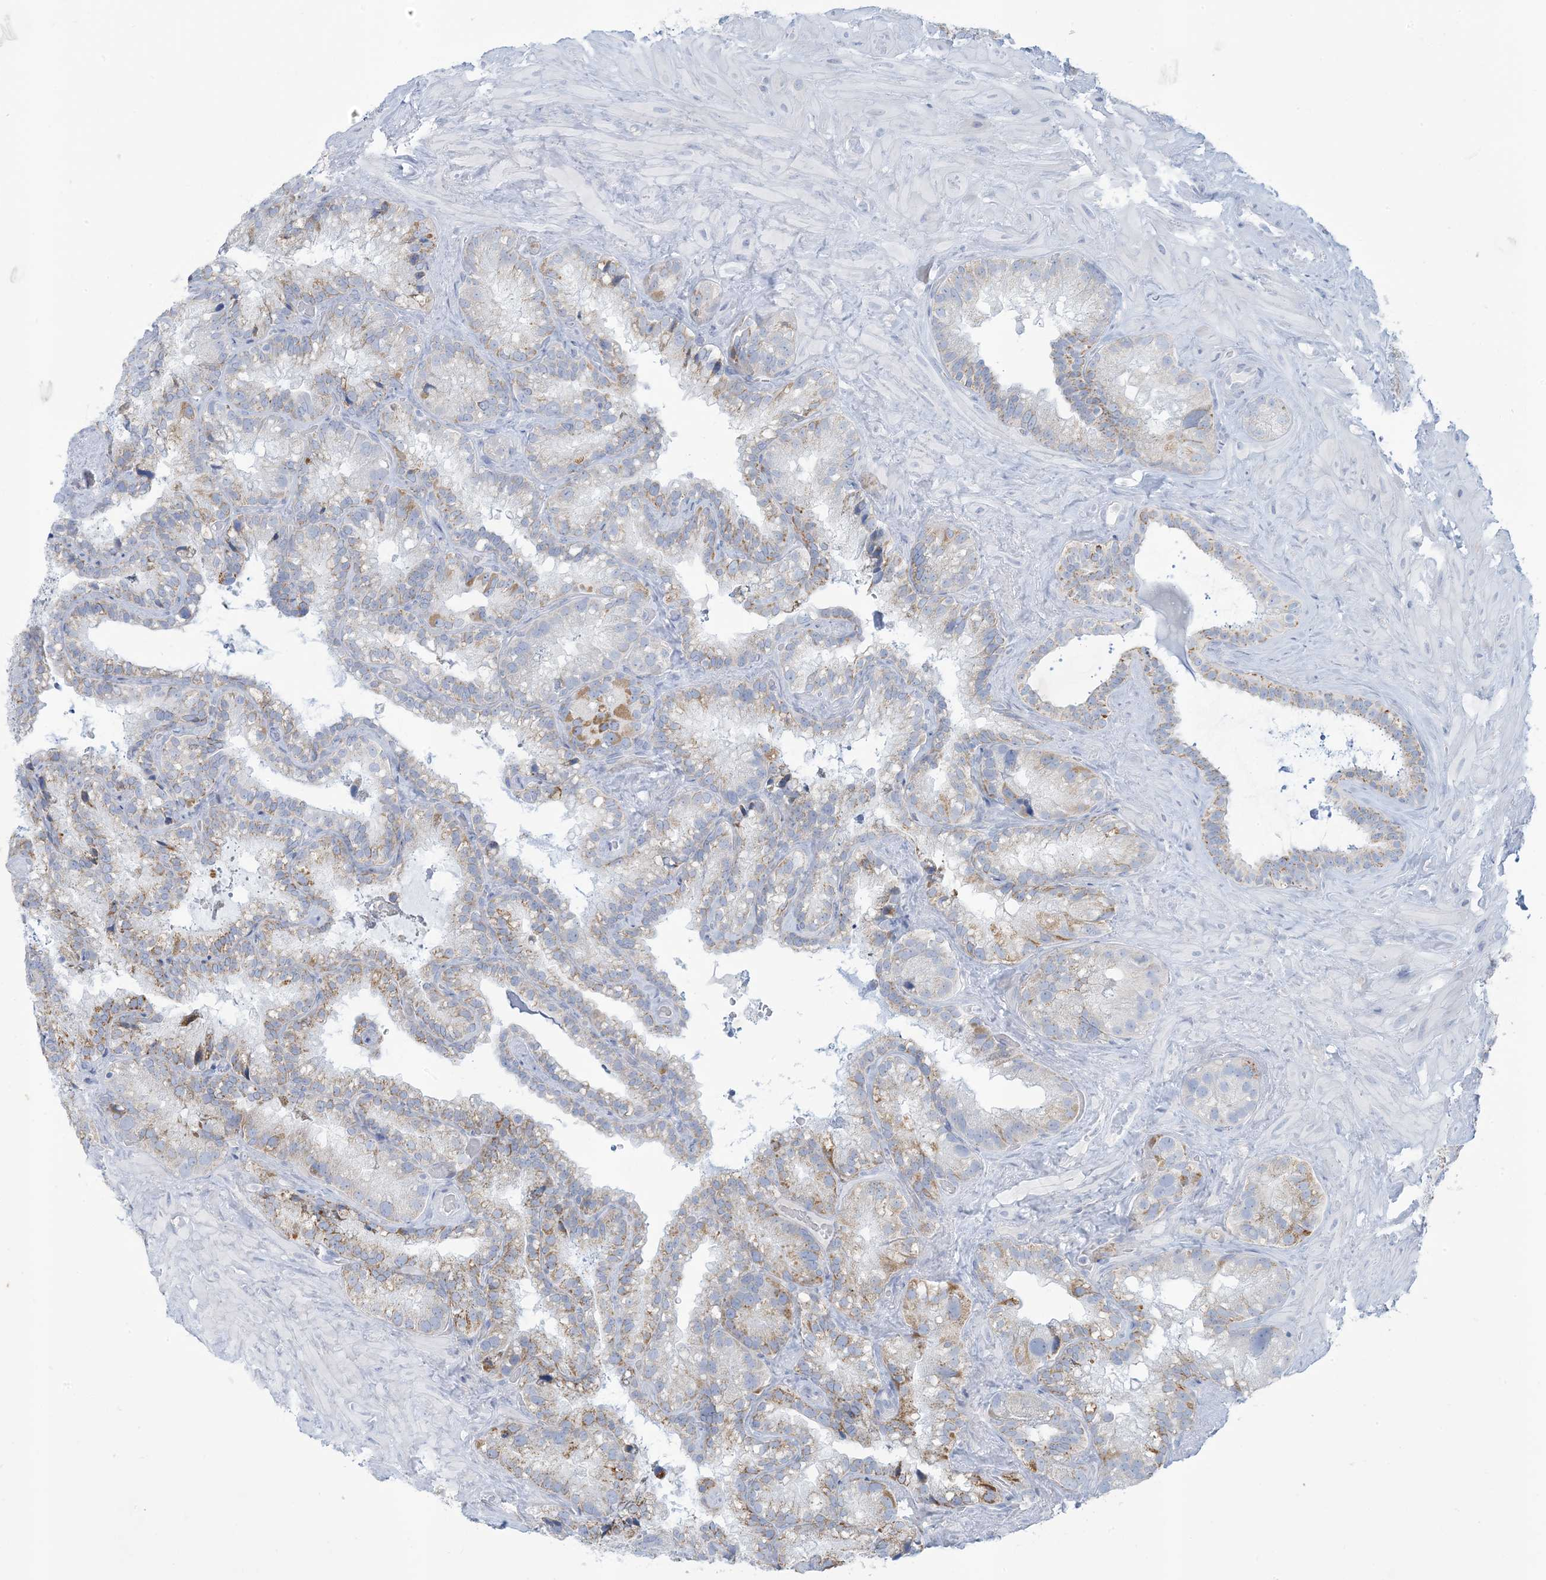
{"staining": {"intensity": "moderate", "quantity": "<25%", "location": "cytoplasmic/membranous"}, "tissue": "seminal vesicle", "cell_type": "Glandular cells", "image_type": "normal", "snomed": [{"axis": "morphology", "description": "Normal tissue, NOS"}, {"axis": "topography", "description": "Prostate"}, {"axis": "topography", "description": "Seminal veicle"}], "caption": "Moderate cytoplasmic/membranous staining for a protein is seen in about <25% of glandular cells of benign seminal vesicle using immunohistochemistry (IHC).", "gene": "ZDHHC4", "patient": {"sex": "male", "age": 68}}